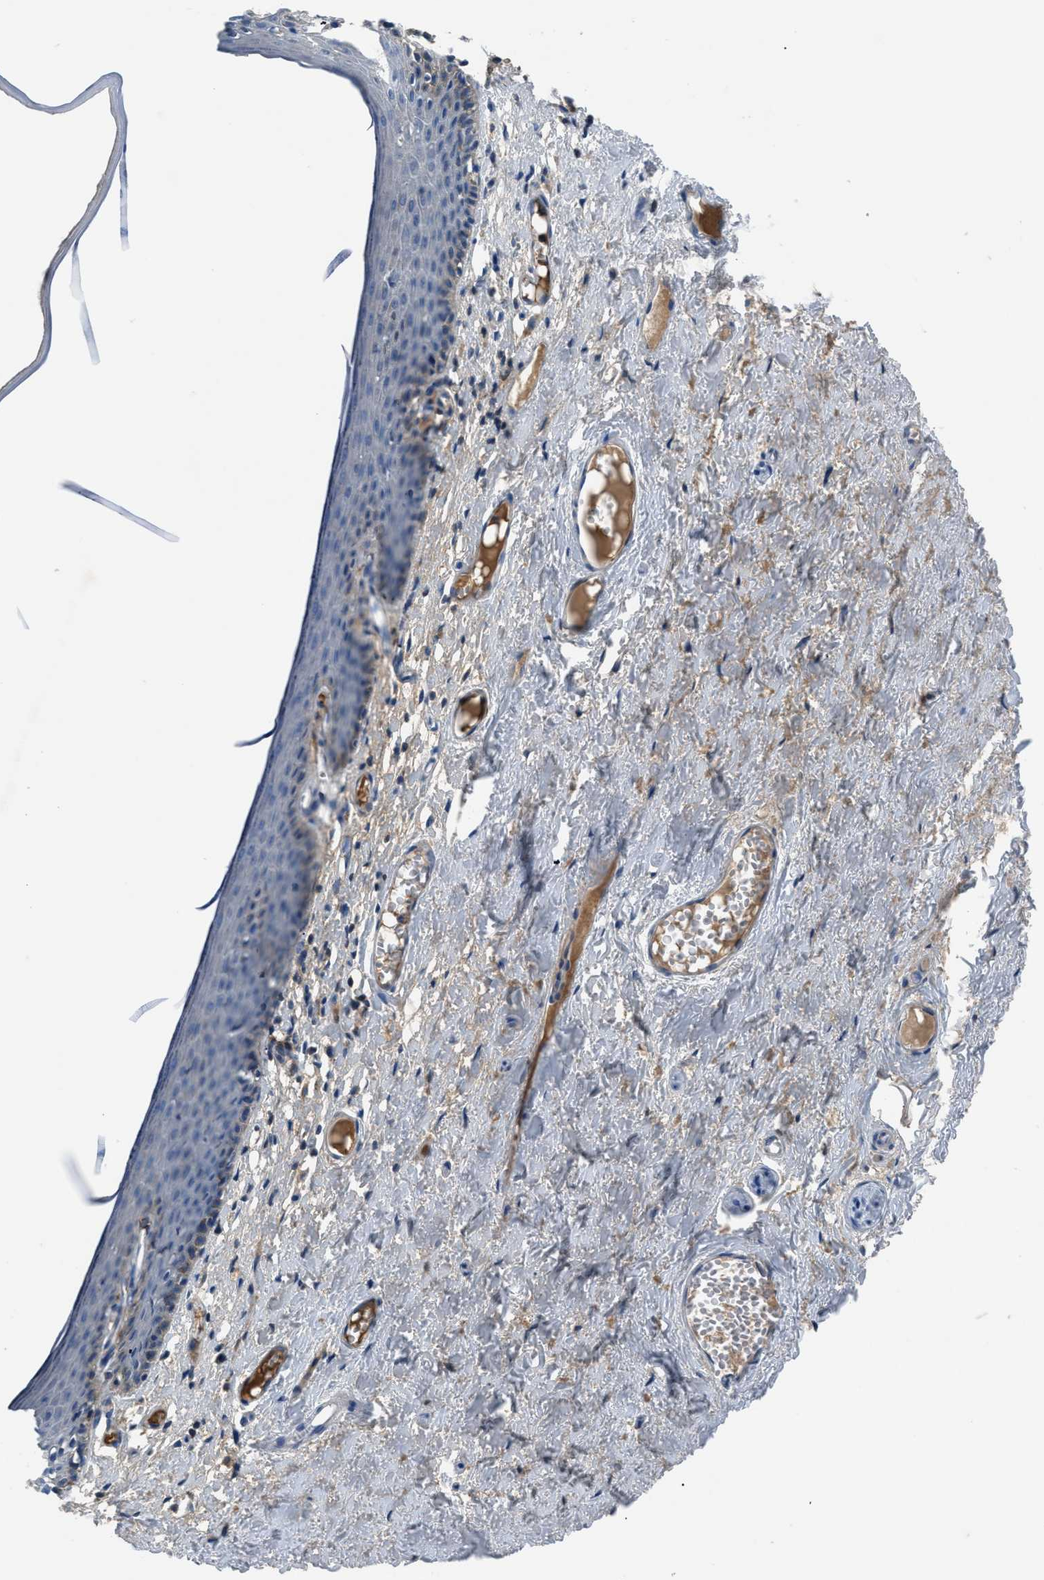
{"staining": {"intensity": "weak", "quantity": "<25%", "location": "cytoplasmic/membranous"}, "tissue": "skin", "cell_type": "Epidermal cells", "image_type": "normal", "snomed": [{"axis": "morphology", "description": "Normal tissue, NOS"}, {"axis": "topography", "description": "Adipose tissue"}, {"axis": "topography", "description": "Vascular tissue"}, {"axis": "topography", "description": "Anal"}, {"axis": "topography", "description": "Peripheral nerve tissue"}], "caption": "Immunohistochemical staining of benign human skin demonstrates no significant expression in epidermal cells. The staining is performed using DAB brown chromogen with nuclei counter-stained in using hematoxylin.", "gene": "SGCZ", "patient": {"sex": "female", "age": 54}}